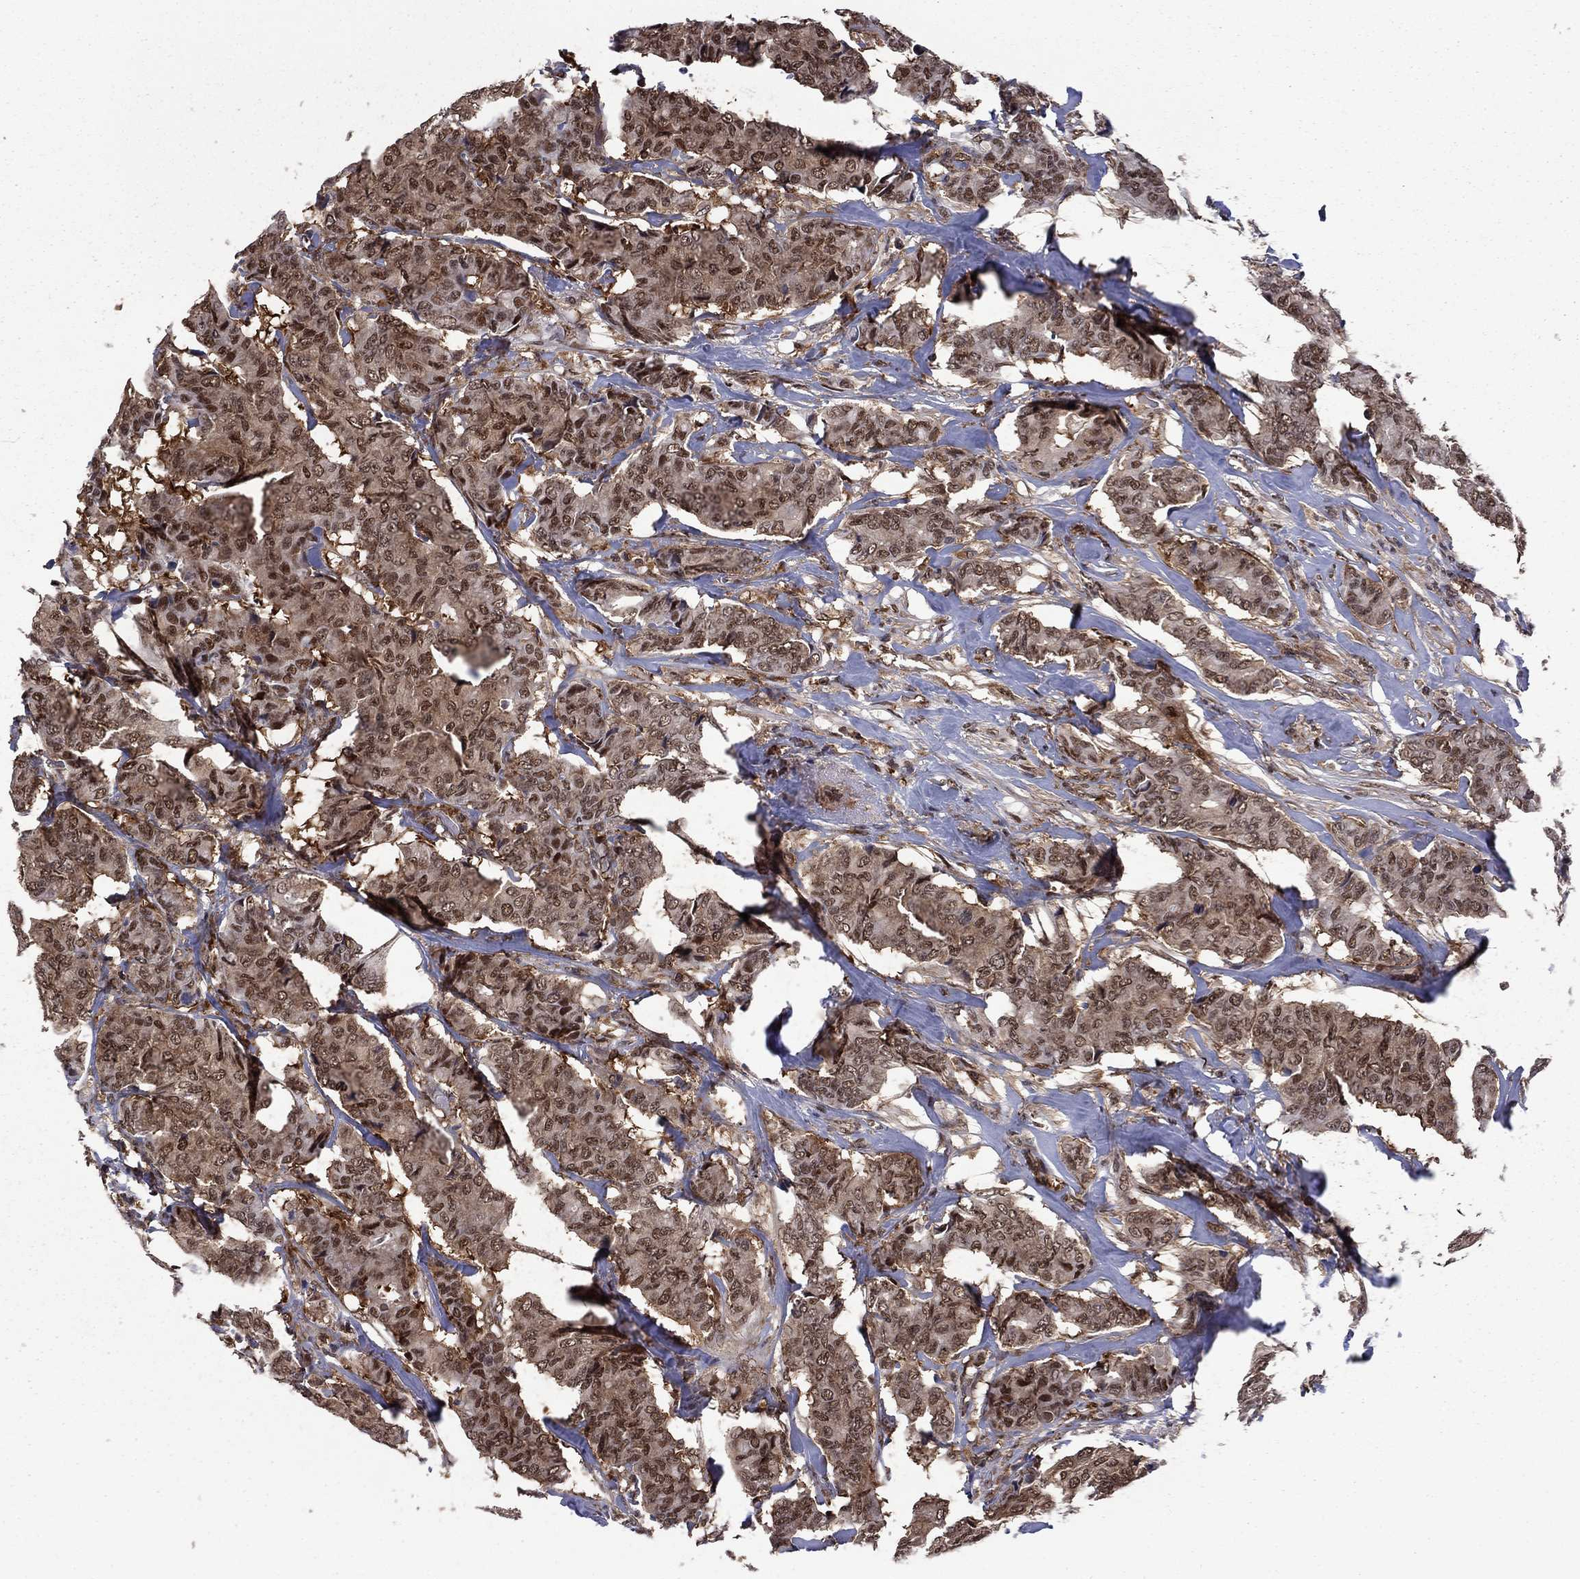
{"staining": {"intensity": "moderate", "quantity": "25%-75%", "location": "nuclear"}, "tissue": "breast cancer", "cell_type": "Tumor cells", "image_type": "cancer", "snomed": [{"axis": "morphology", "description": "Duct carcinoma"}, {"axis": "topography", "description": "Breast"}], "caption": "DAB immunohistochemical staining of human invasive ductal carcinoma (breast) displays moderate nuclear protein staining in approximately 25%-75% of tumor cells. Using DAB (3,3'-diaminobenzidine) (brown) and hematoxylin (blue) stains, captured at high magnification using brightfield microscopy.", "gene": "PSMD2", "patient": {"sex": "female", "age": 75}}